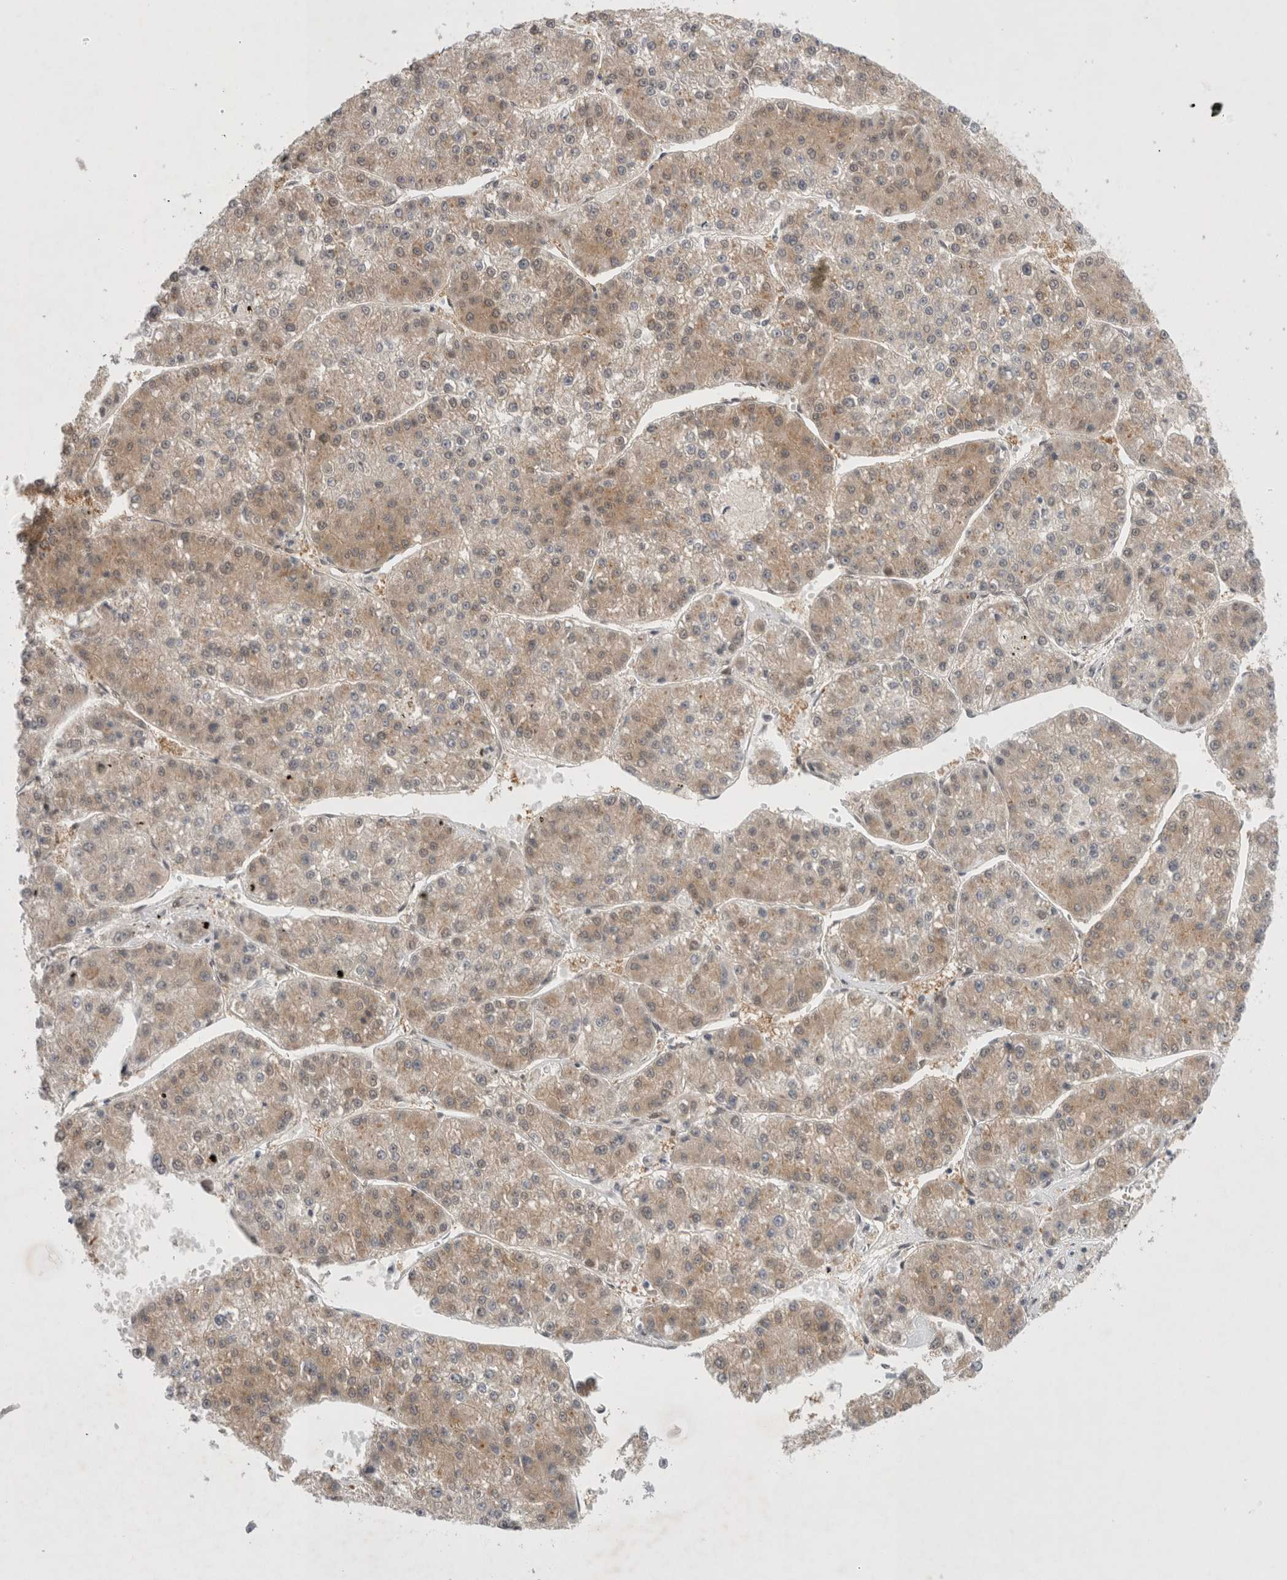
{"staining": {"intensity": "weak", "quantity": ">75%", "location": "cytoplasmic/membranous"}, "tissue": "liver cancer", "cell_type": "Tumor cells", "image_type": "cancer", "snomed": [{"axis": "morphology", "description": "Carcinoma, Hepatocellular, NOS"}, {"axis": "topography", "description": "Liver"}], "caption": "The histopathology image demonstrates immunohistochemical staining of liver cancer. There is weak cytoplasmic/membranous staining is present in approximately >75% of tumor cells. (brown staining indicates protein expression, while blue staining denotes nuclei).", "gene": "WIPF2", "patient": {"sex": "female", "age": 73}}